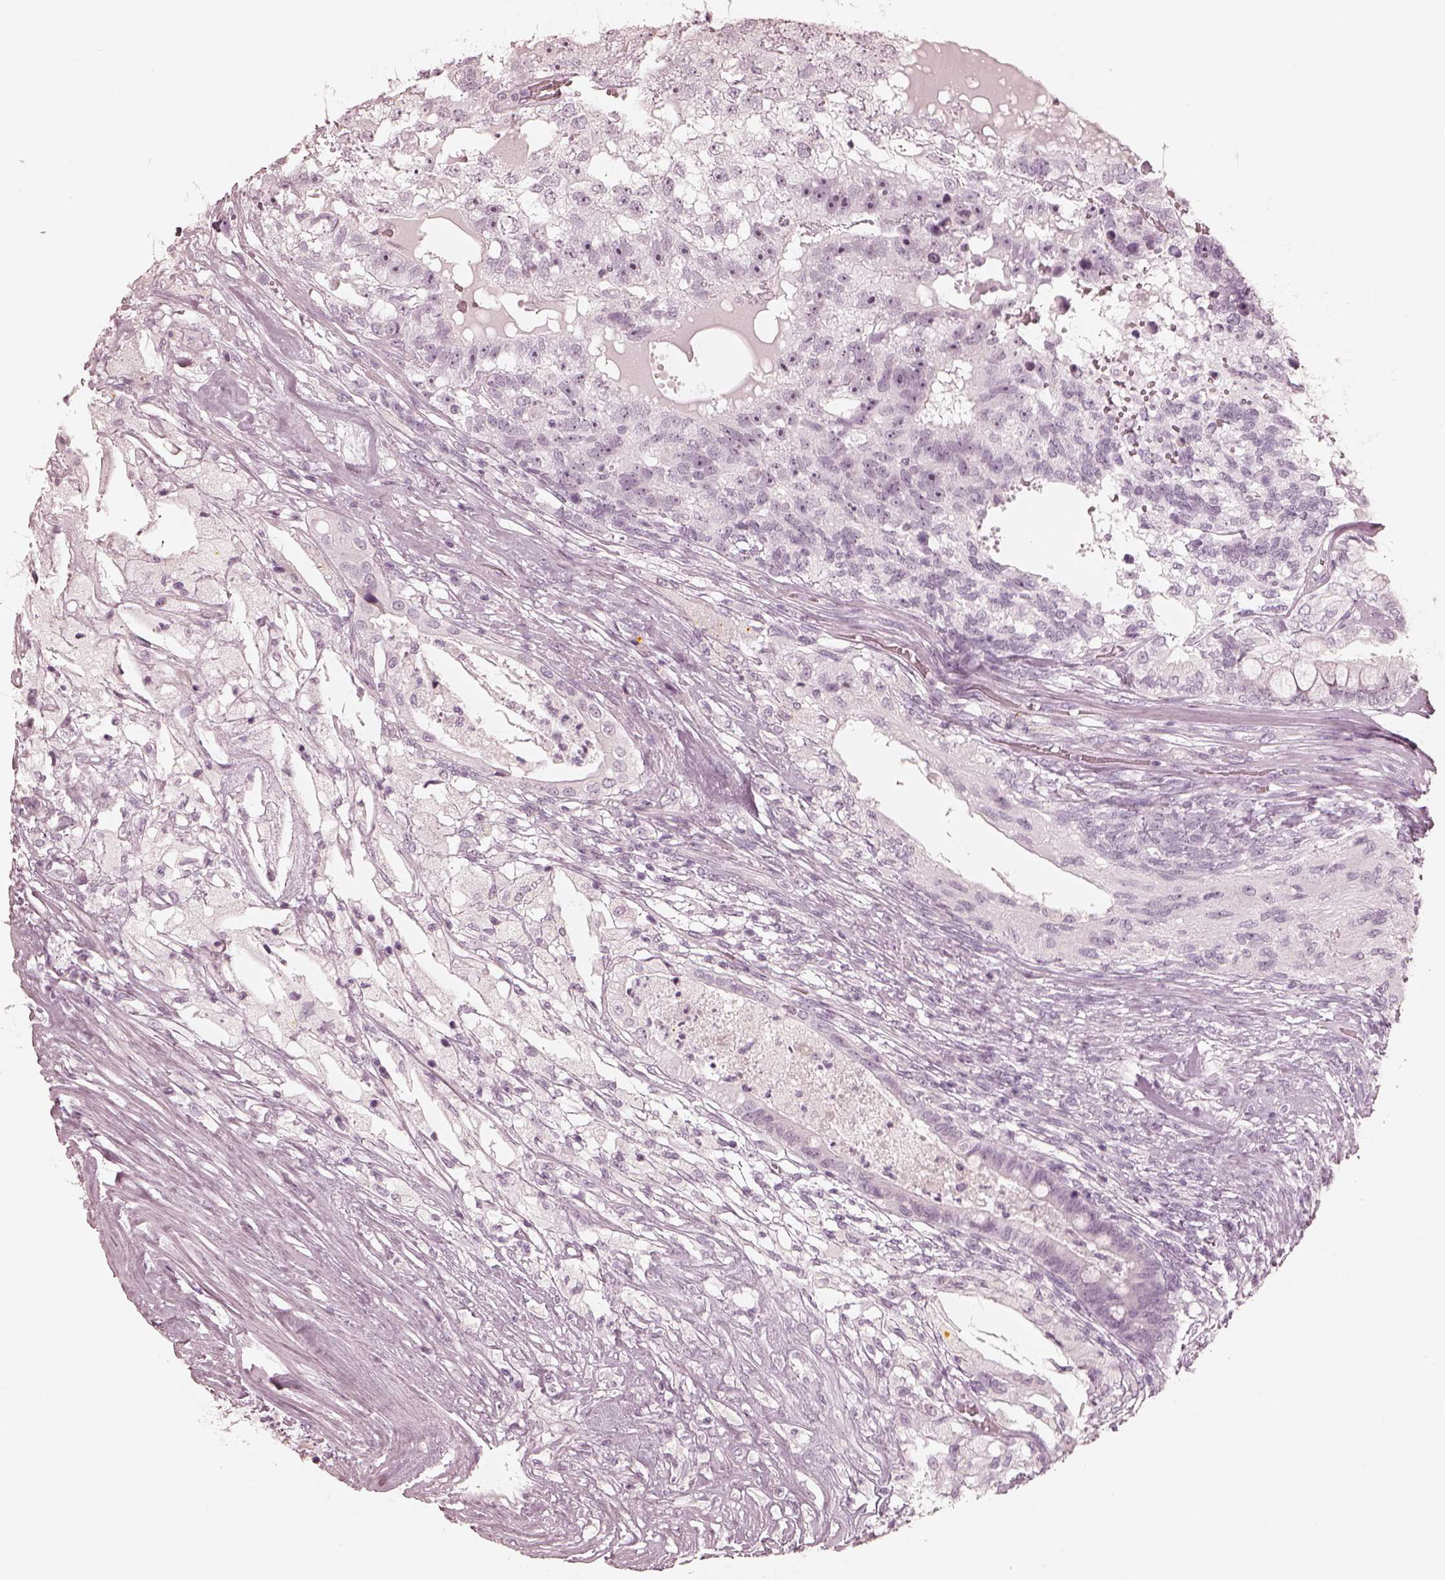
{"staining": {"intensity": "negative", "quantity": "none", "location": "none"}, "tissue": "testis cancer", "cell_type": "Tumor cells", "image_type": "cancer", "snomed": [{"axis": "morphology", "description": "Seminoma, NOS"}, {"axis": "morphology", "description": "Carcinoma, Embryonal, NOS"}, {"axis": "topography", "description": "Testis"}], "caption": "This is a photomicrograph of immunohistochemistry staining of seminoma (testis), which shows no staining in tumor cells.", "gene": "CALR3", "patient": {"sex": "male", "age": 41}}